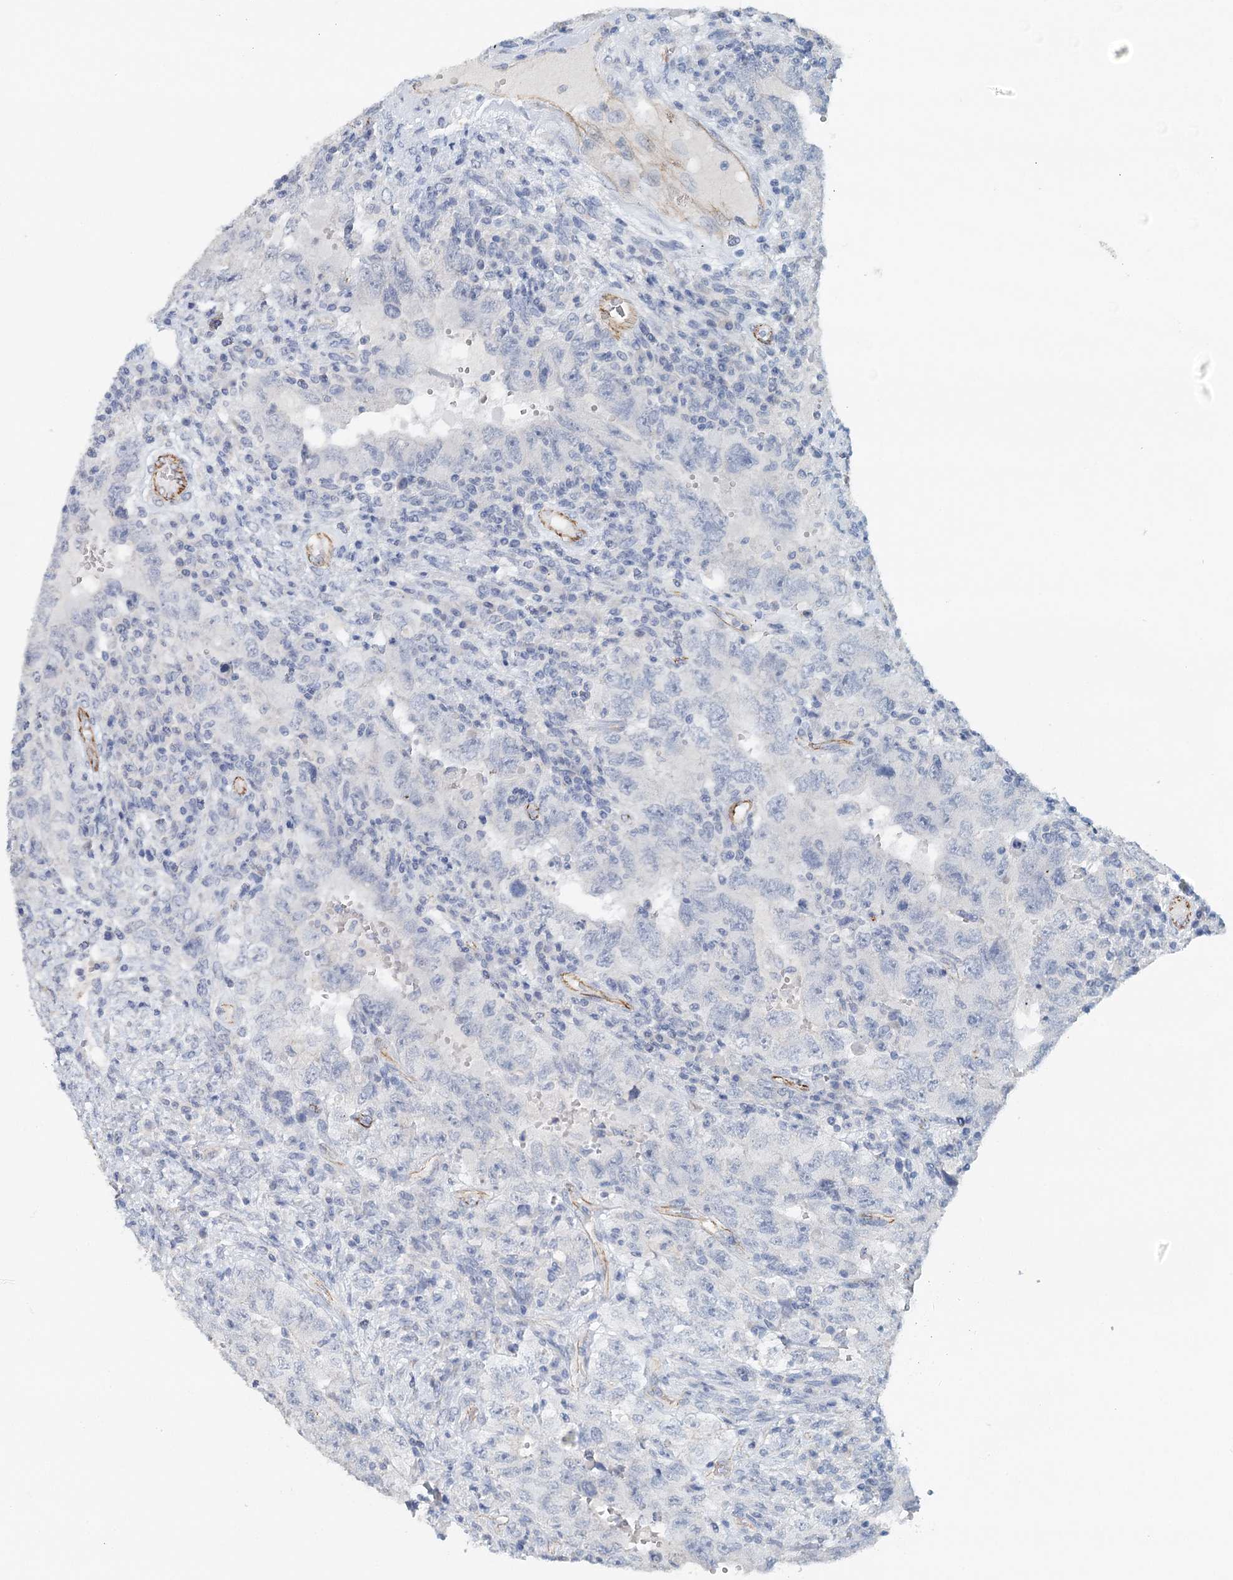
{"staining": {"intensity": "negative", "quantity": "none", "location": "none"}, "tissue": "testis cancer", "cell_type": "Tumor cells", "image_type": "cancer", "snomed": [{"axis": "morphology", "description": "Carcinoma, Embryonal, NOS"}, {"axis": "topography", "description": "Testis"}], "caption": "High magnification brightfield microscopy of testis cancer stained with DAB (brown) and counterstained with hematoxylin (blue): tumor cells show no significant positivity.", "gene": "SYNPO", "patient": {"sex": "male", "age": 26}}